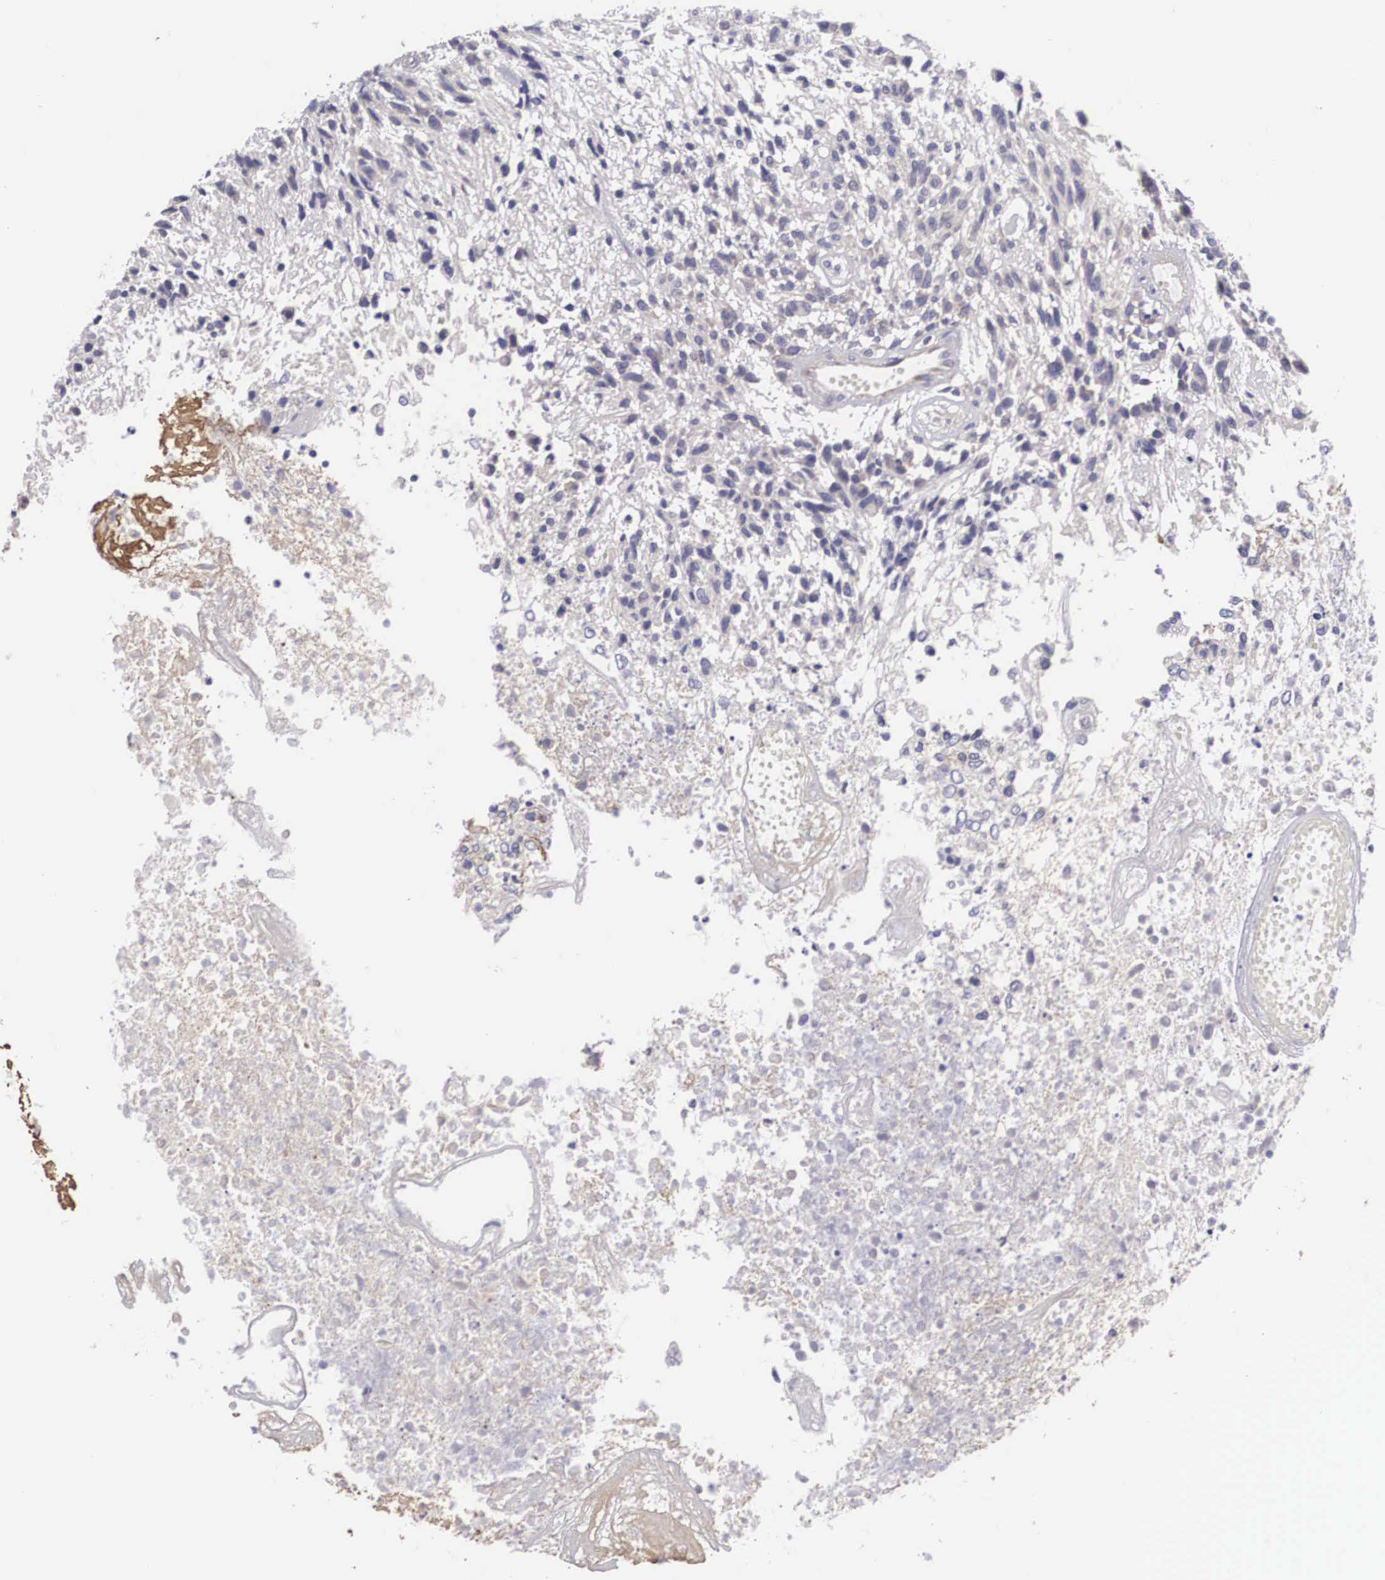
{"staining": {"intensity": "negative", "quantity": "none", "location": "none"}, "tissue": "glioma", "cell_type": "Tumor cells", "image_type": "cancer", "snomed": [{"axis": "morphology", "description": "Glioma, malignant, High grade"}, {"axis": "topography", "description": "Brain"}], "caption": "High-grade glioma (malignant) was stained to show a protein in brown. There is no significant expression in tumor cells.", "gene": "TXLNG", "patient": {"sex": "male", "age": 77}}